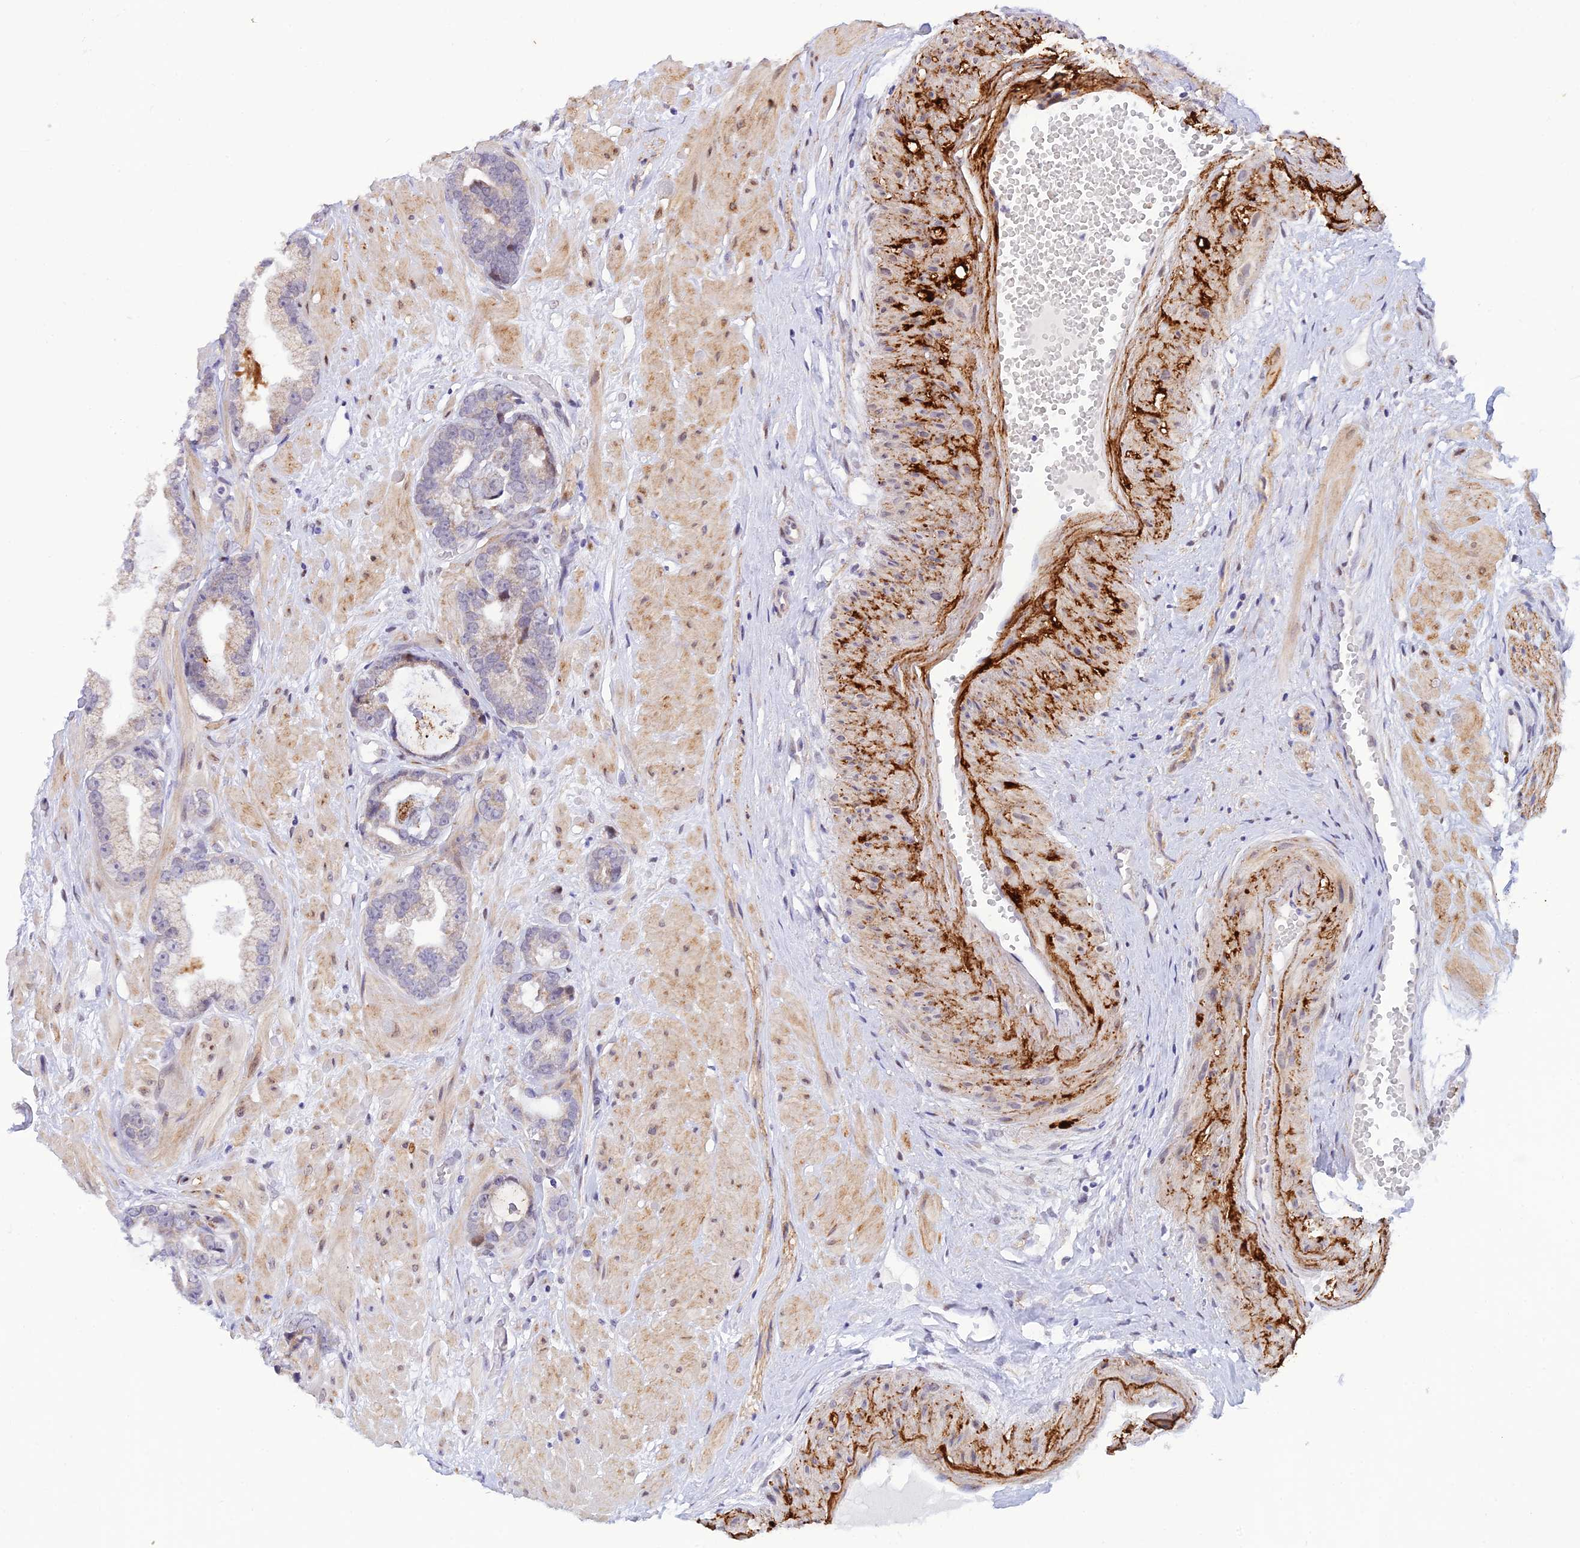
{"staining": {"intensity": "negative", "quantity": "none", "location": "none"}, "tissue": "prostate cancer", "cell_type": "Tumor cells", "image_type": "cancer", "snomed": [{"axis": "morphology", "description": "Adenocarcinoma, Low grade"}, {"axis": "topography", "description": "Prostate"}], "caption": "Protein analysis of prostate cancer shows no significant positivity in tumor cells.", "gene": "WDR55", "patient": {"sex": "male", "age": 64}}